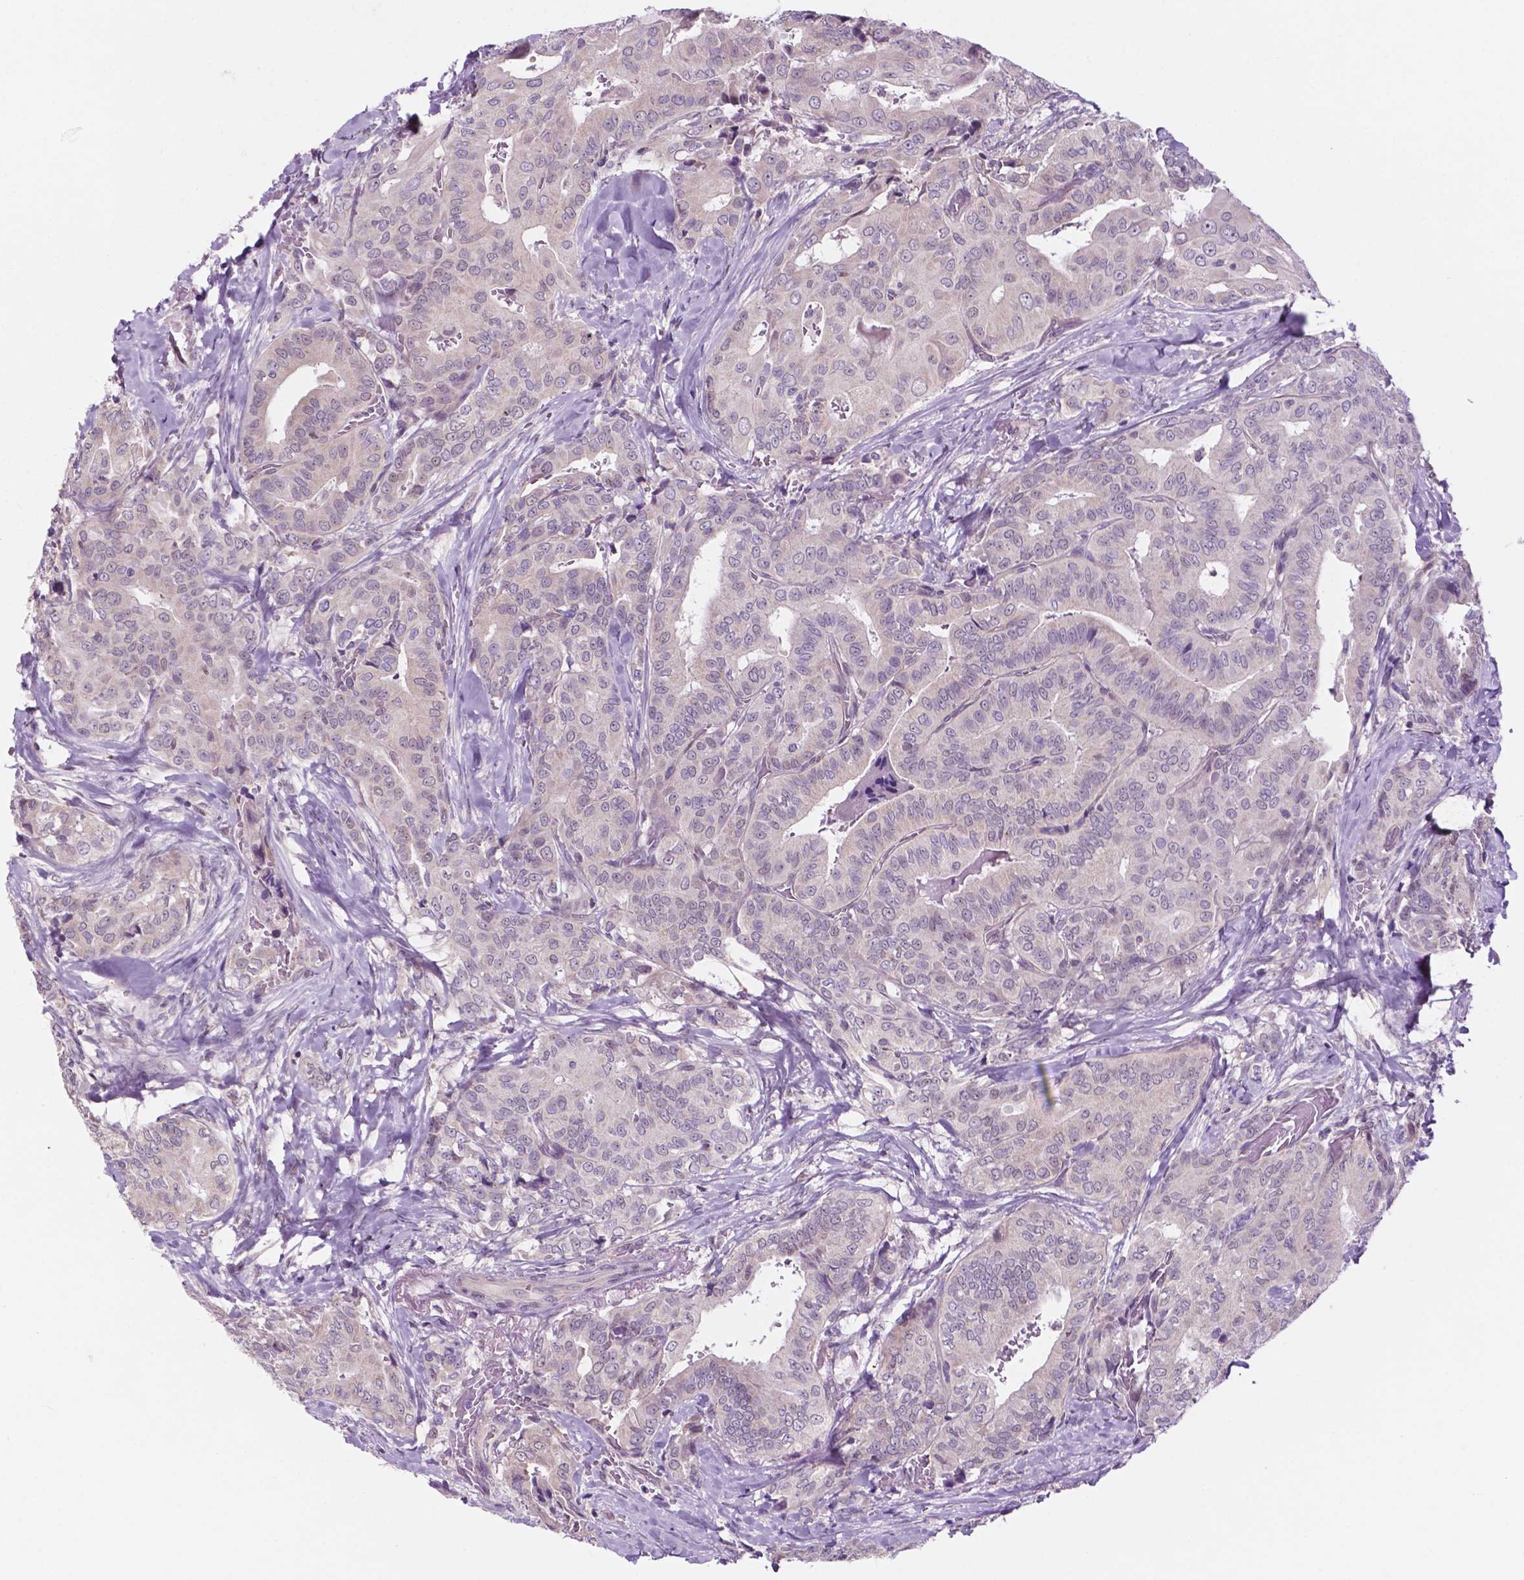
{"staining": {"intensity": "negative", "quantity": "none", "location": "none"}, "tissue": "thyroid cancer", "cell_type": "Tumor cells", "image_type": "cancer", "snomed": [{"axis": "morphology", "description": "Papillary adenocarcinoma, NOS"}, {"axis": "topography", "description": "Thyroid gland"}], "caption": "Tumor cells show no significant protein expression in thyroid papillary adenocarcinoma.", "gene": "FAM50B", "patient": {"sex": "male", "age": 61}}